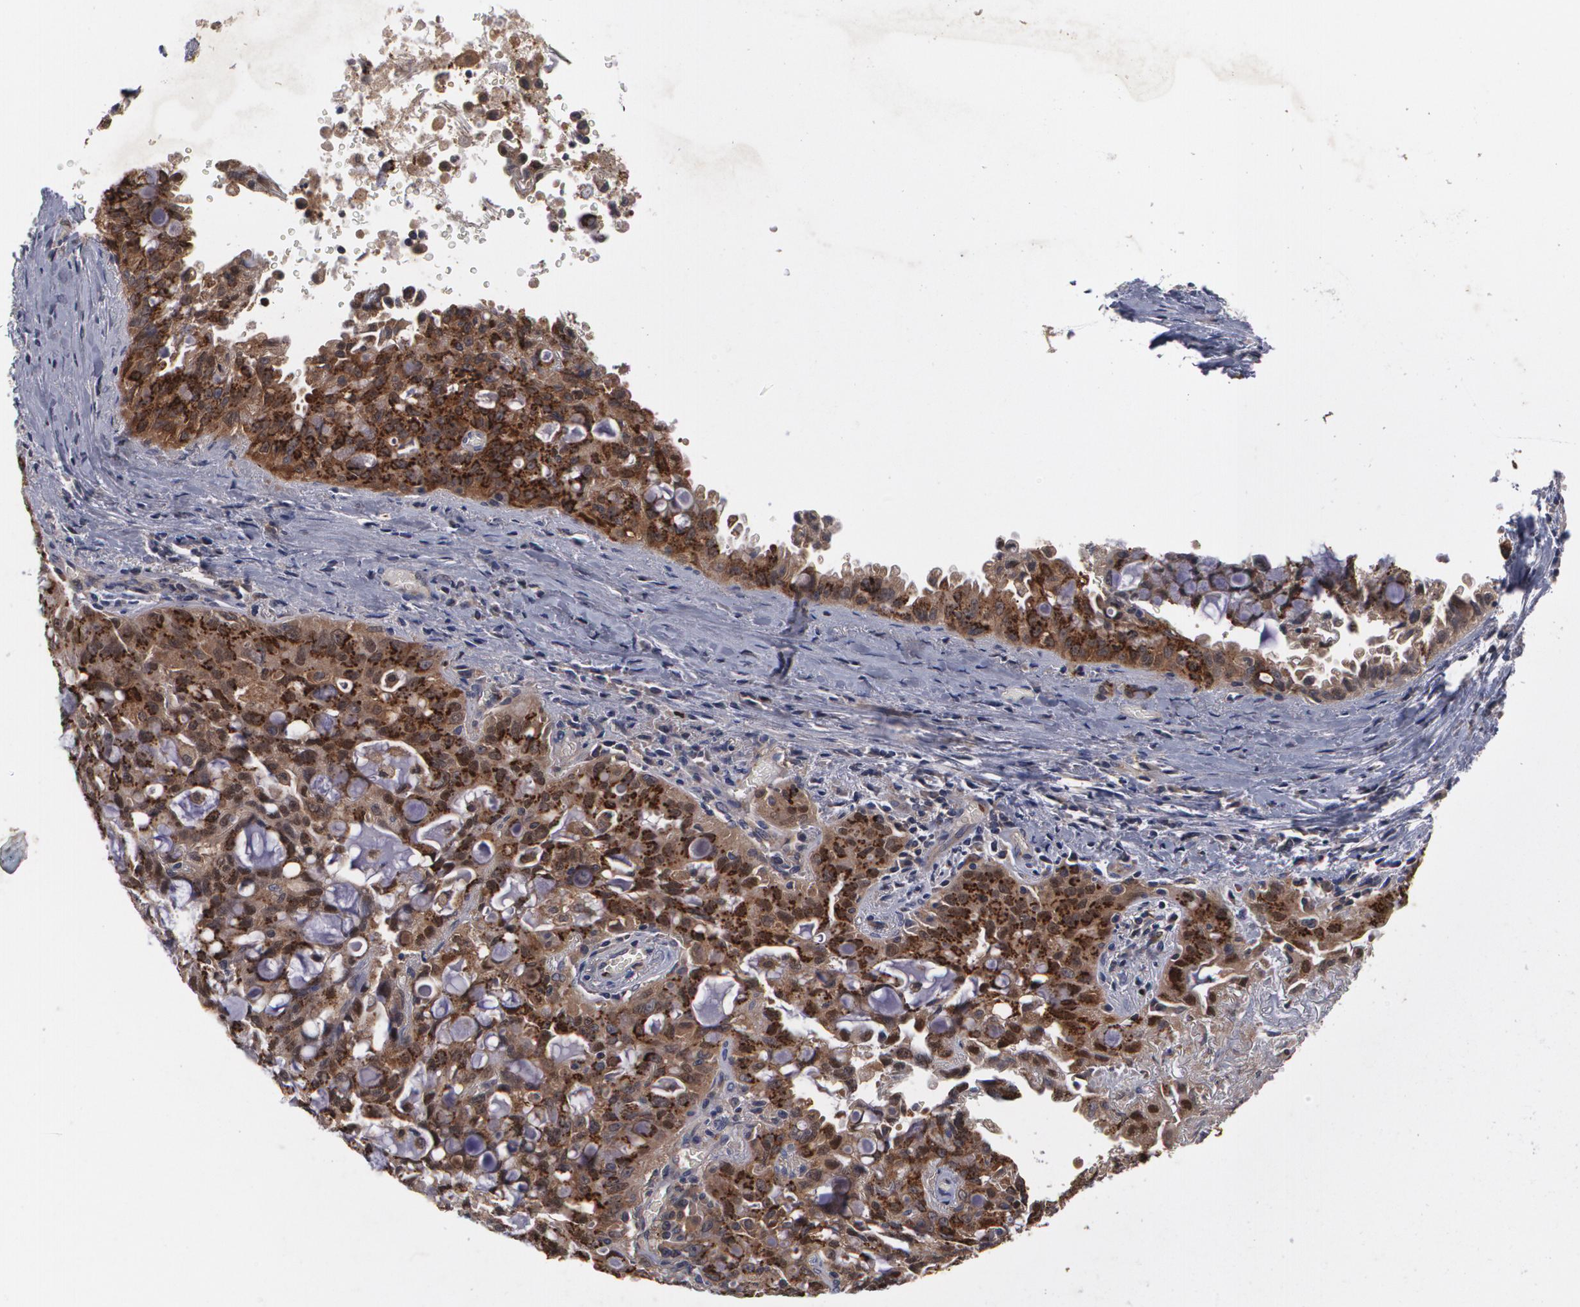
{"staining": {"intensity": "moderate", "quantity": ">75%", "location": "cytoplasmic/membranous"}, "tissue": "lung cancer", "cell_type": "Tumor cells", "image_type": "cancer", "snomed": [{"axis": "morphology", "description": "Adenocarcinoma, NOS"}, {"axis": "topography", "description": "Lung"}], "caption": "Immunohistochemistry of human lung cancer exhibits medium levels of moderate cytoplasmic/membranous staining in approximately >75% of tumor cells.", "gene": "HTT", "patient": {"sex": "female", "age": 44}}